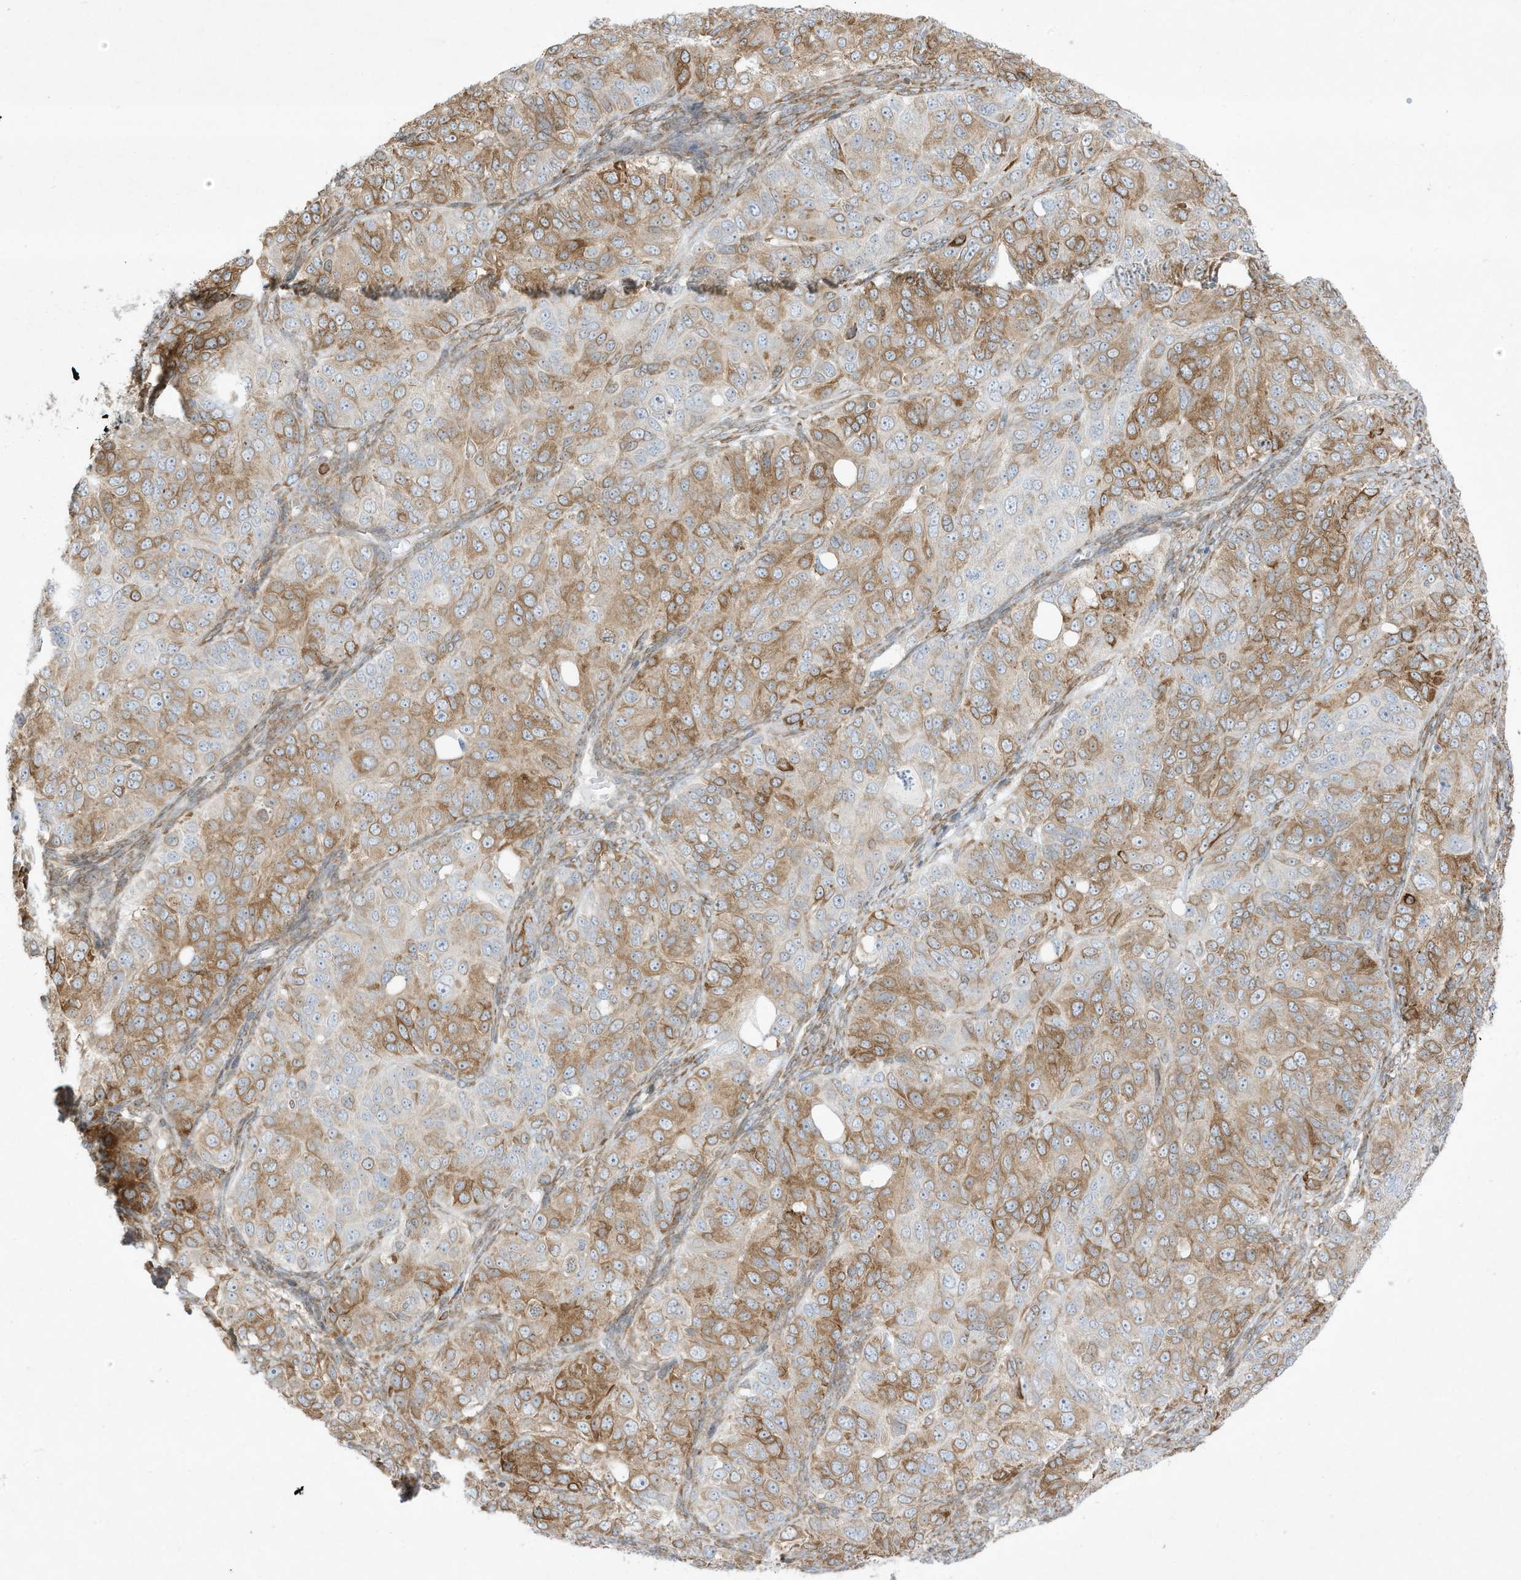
{"staining": {"intensity": "moderate", "quantity": "25%-75%", "location": "cytoplasmic/membranous"}, "tissue": "ovarian cancer", "cell_type": "Tumor cells", "image_type": "cancer", "snomed": [{"axis": "morphology", "description": "Carcinoma, endometroid"}, {"axis": "topography", "description": "Ovary"}], "caption": "IHC (DAB (3,3'-diaminobenzidine)) staining of ovarian cancer (endometroid carcinoma) reveals moderate cytoplasmic/membranous protein expression in approximately 25%-75% of tumor cells.", "gene": "PTK6", "patient": {"sex": "female", "age": 51}}